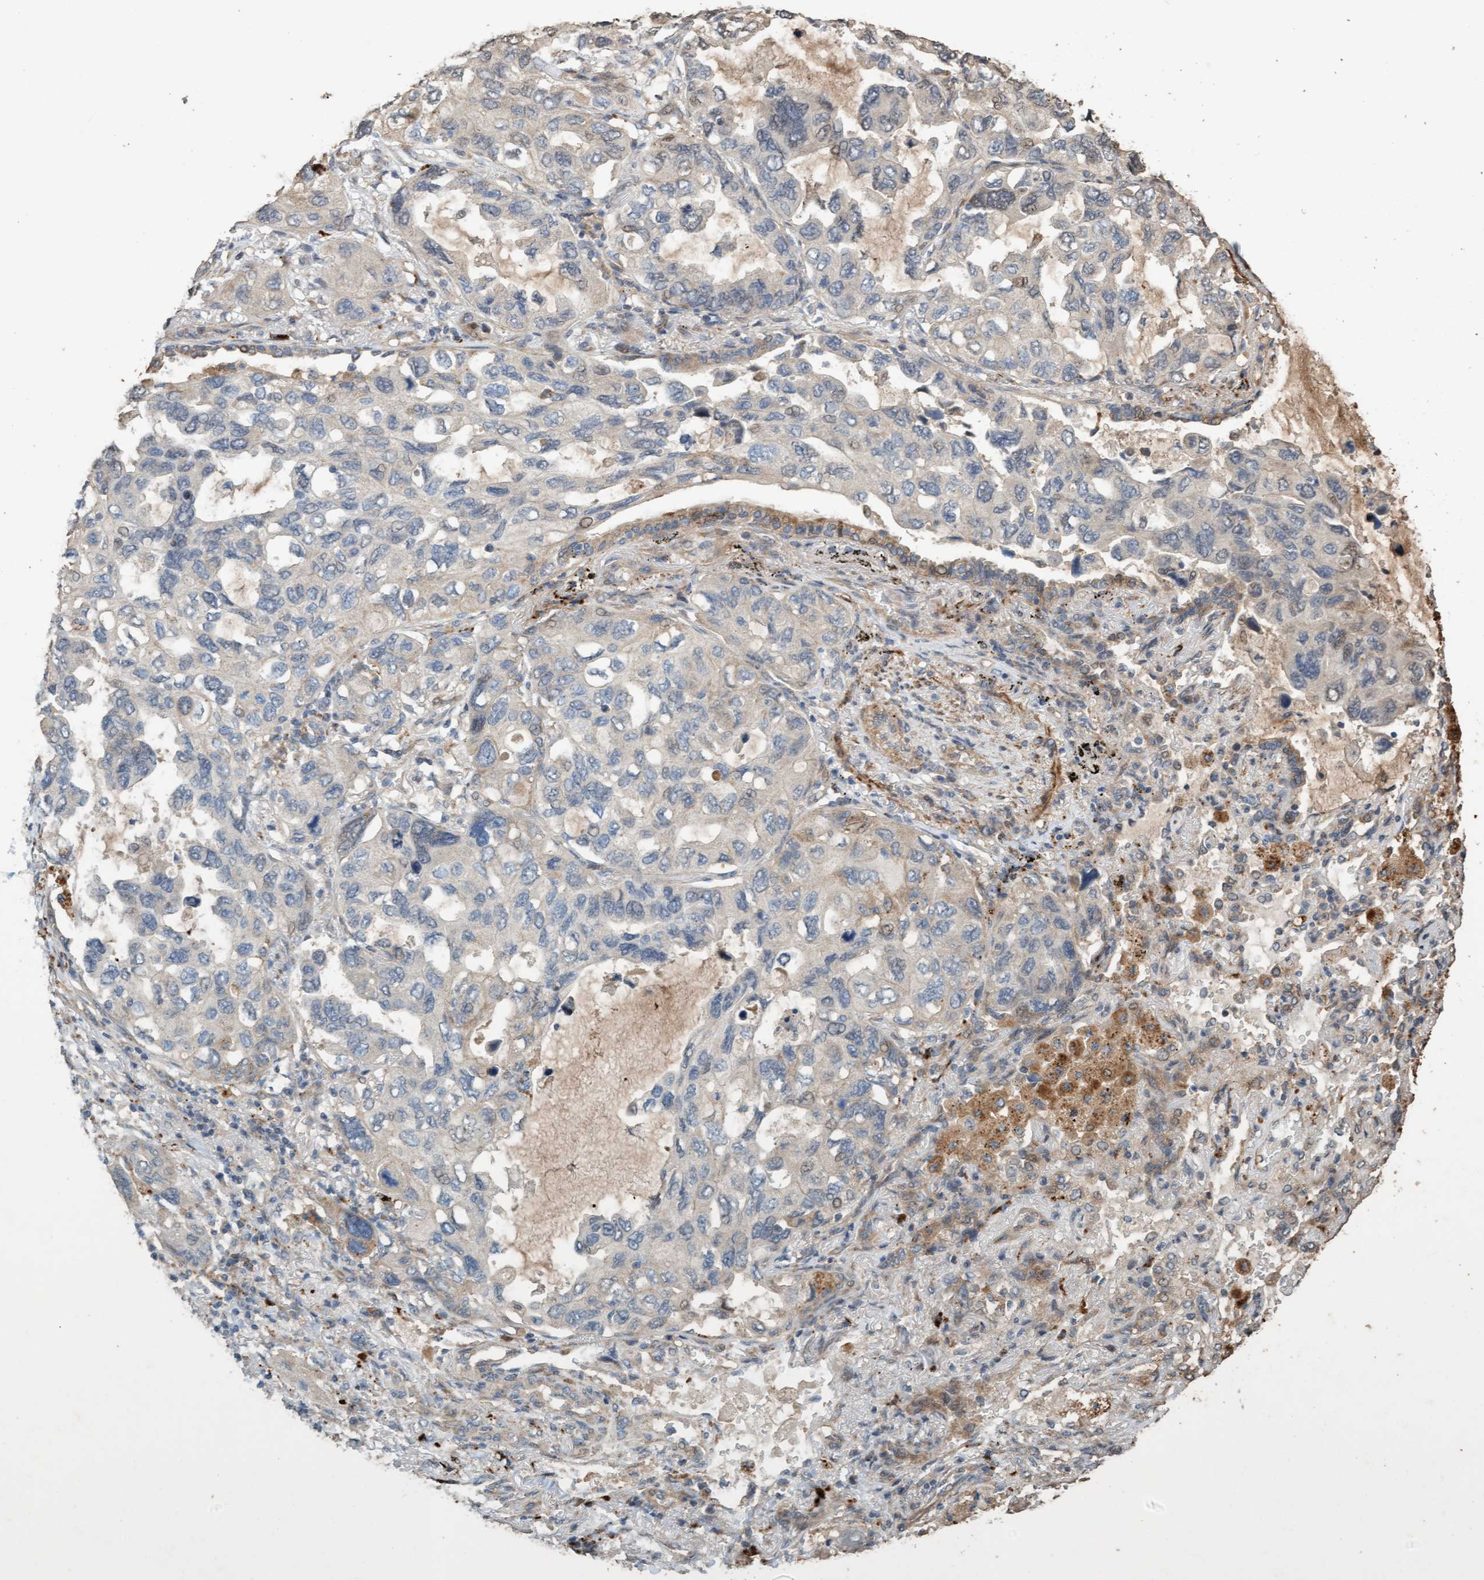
{"staining": {"intensity": "weak", "quantity": "<25%", "location": "cytoplasmic/membranous"}, "tissue": "lung cancer", "cell_type": "Tumor cells", "image_type": "cancer", "snomed": [{"axis": "morphology", "description": "Squamous cell carcinoma, NOS"}, {"axis": "topography", "description": "Lung"}], "caption": "DAB immunohistochemical staining of human lung cancer (squamous cell carcinoma) displays no significant staining in tumor cells. (DAB immunohistochemistry with hematoxylin counter stain).", "gene": "LONRF1", "patient": {"sex": "female", "age": 73}}